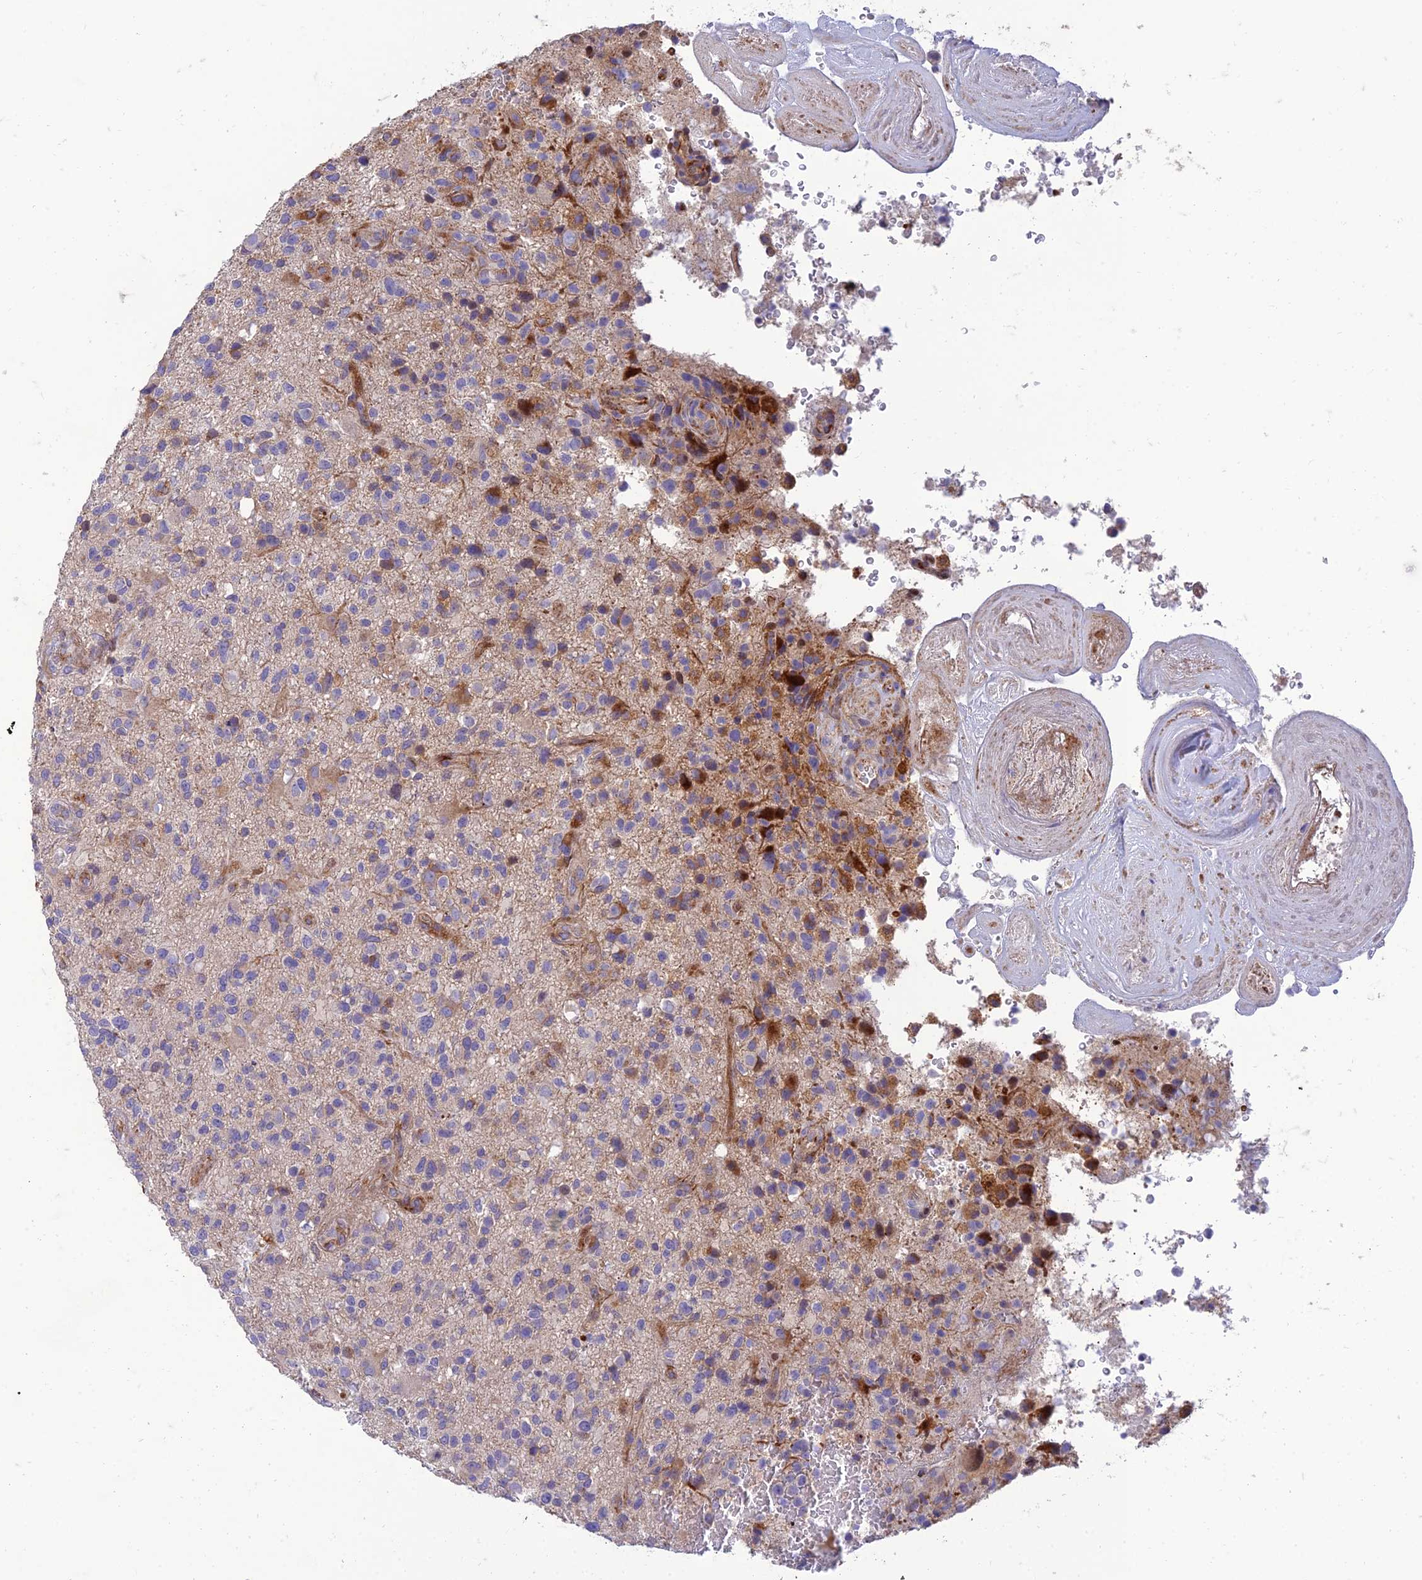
{"staining": {"intensity": "negative", "quantity": "none", "location": "none"}, "tissue": "glioma", "cell_type": "Tumor cells", "image_type": "cancer", "snomed": [{"axis": "morphology", "description": "Glioma, malignant, High grade"}, {"axis": "topography", "description": "Brain"}], "caption": "This is a histopathology image of immunohistochemistry (IHC) staining of glioma, which shows no positivity in tumor cells. (DAB (3,3'-diaminobenzidine) IHC visualized using brightfield microscopy, high magnification).", "gene": "SEL1L3", "patient": {"sex": "male", "age": 47}}